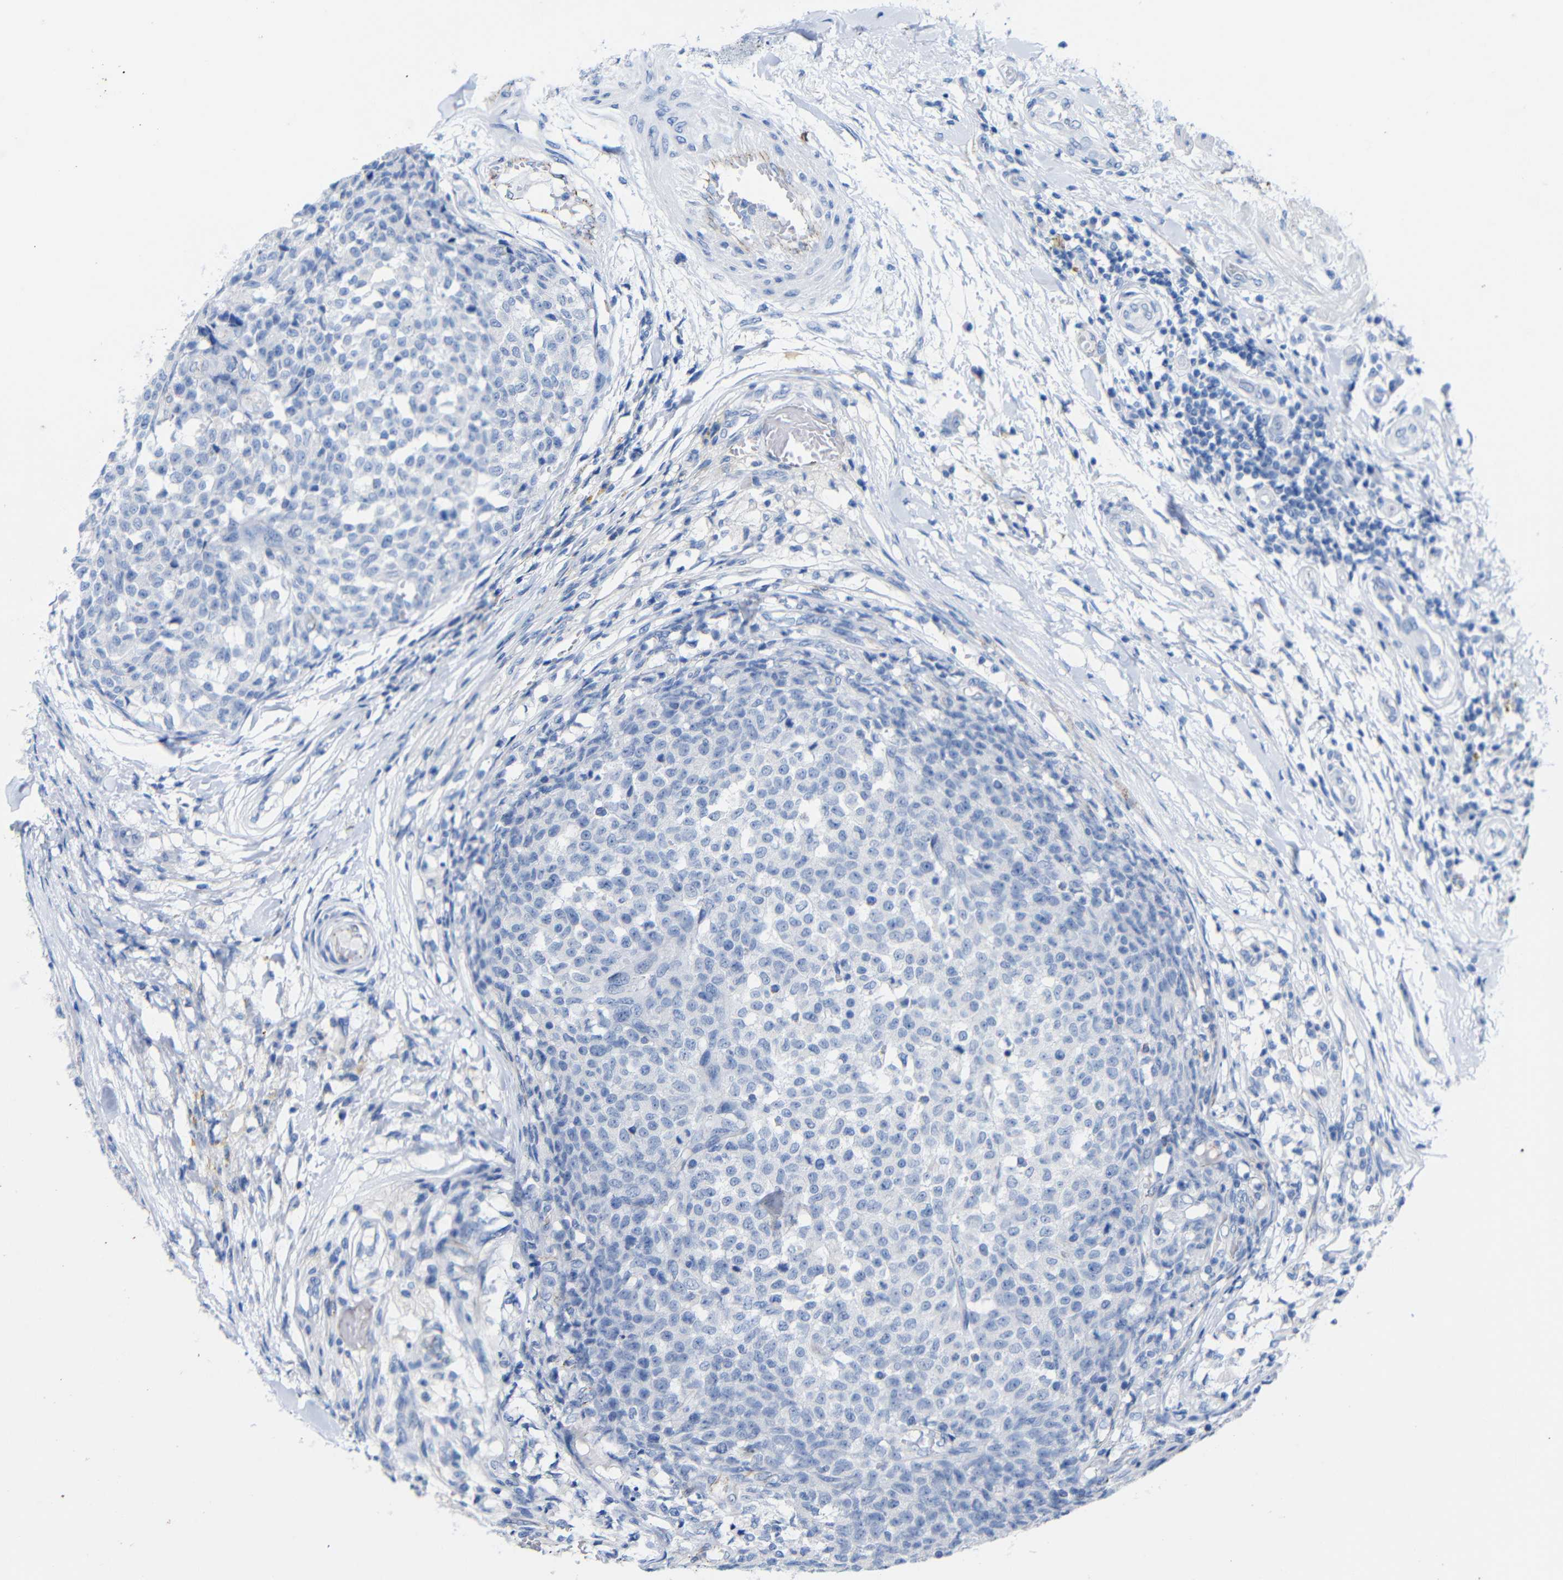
{"staining": {"intensity": "negative", "quantity": "none", "location": "none"}, "tissue": "testis cancer", "cell_type": "Tumor cells", "image_type": "cancer", "snomed": [{"axis": "morphology", "description": "Seminoma, NOS"}, {"axis": "topography", "description": "Testis"}], "caption": "Tumor cells show no significant protein expression in testis cancer.", "gene": "CGNL1", "patient": {"sex": "male", "age": 59}}